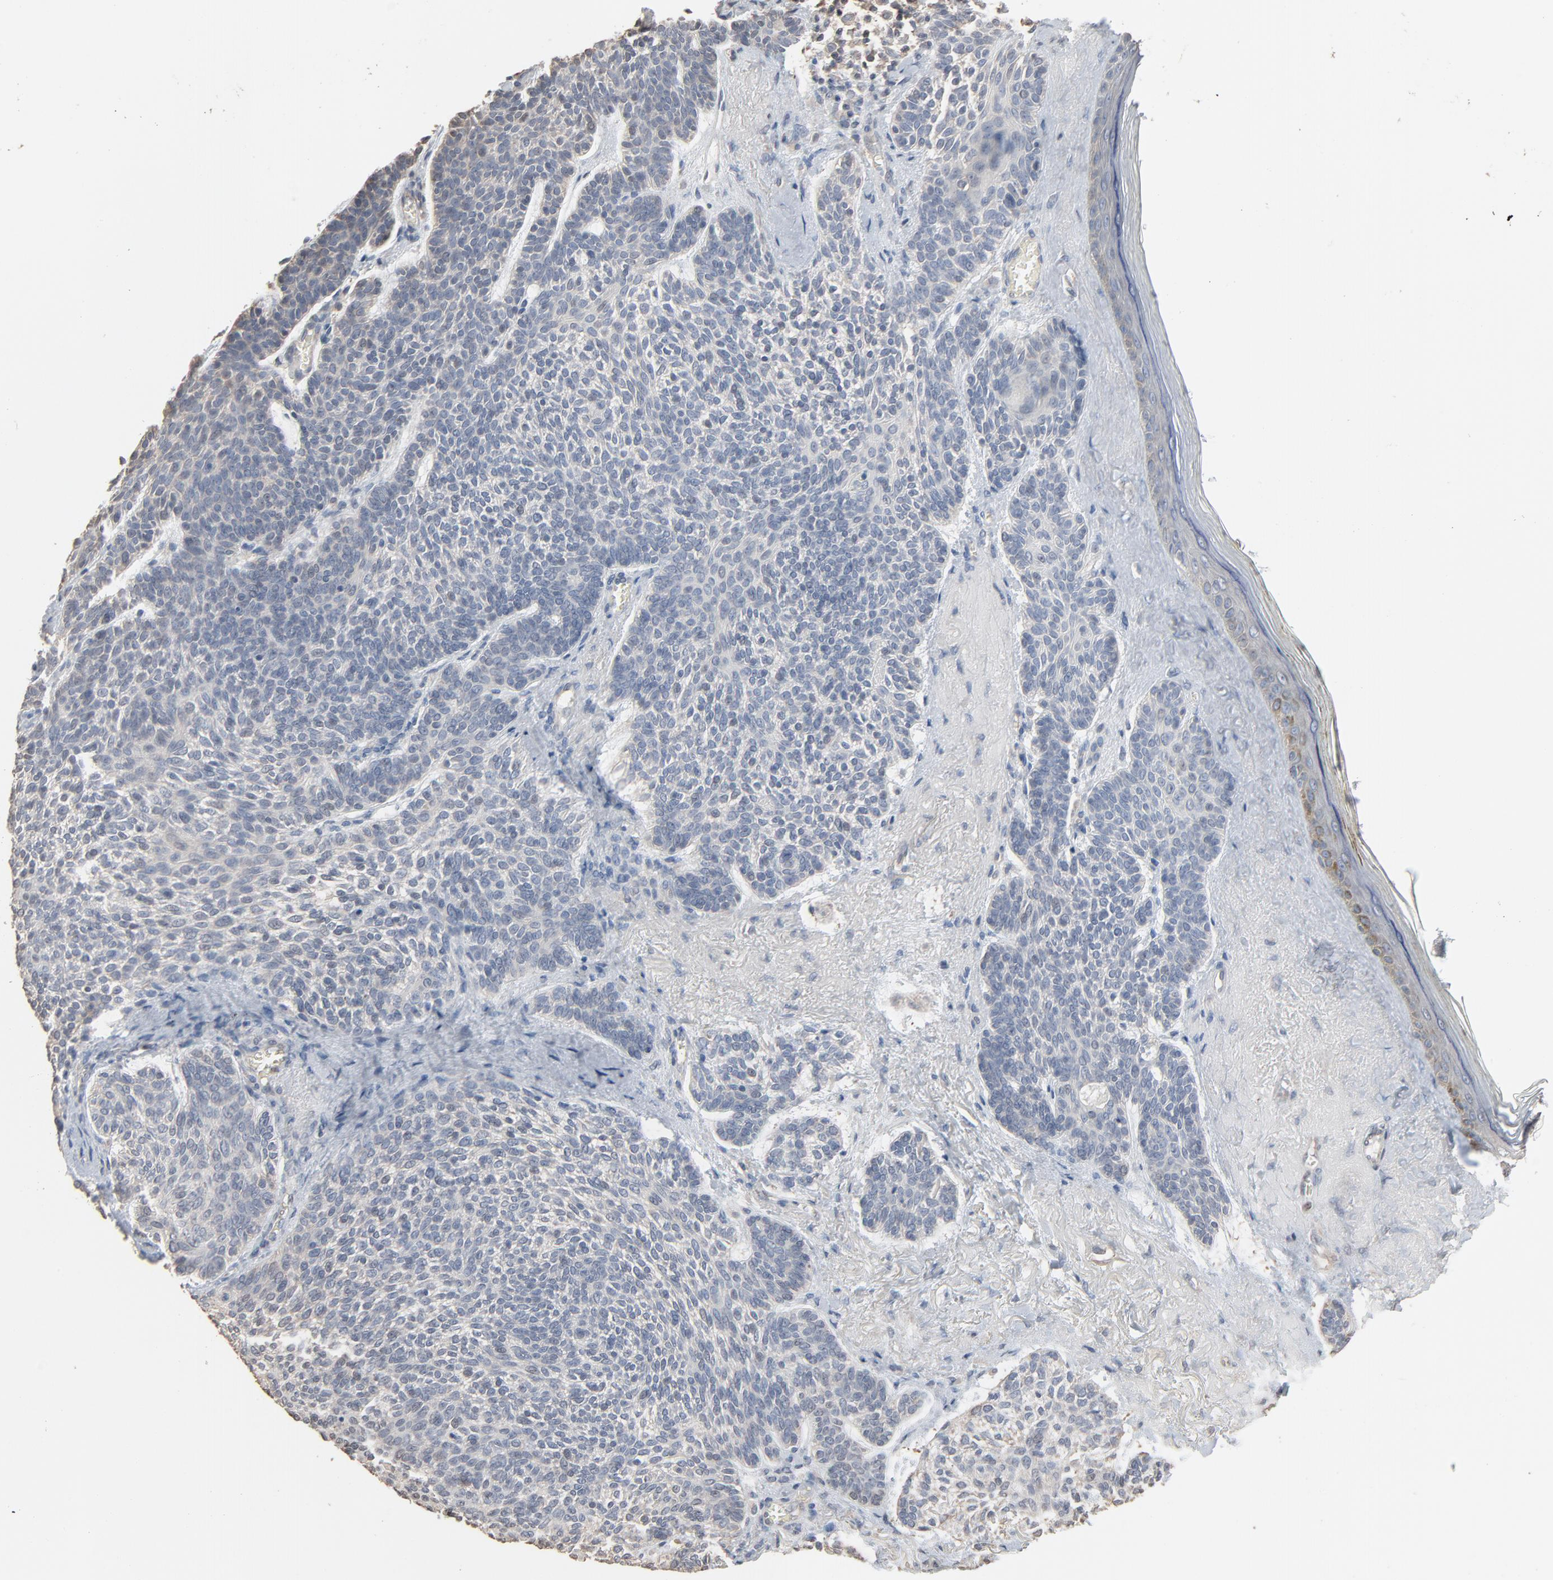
{"staining": {"intensity": "negative", "quantity": "none", "location": "none"}, "tissue": "skin cancer", "cell_type": "Tumor cells", "image_type": "cancer", "snomed": [{"axis": "morphology", "description": "Normal tissue, NOS"}, {"axis": "morphology", "description": "Basal cell carcinoma"}, {"axis": "topography", "description": "Skin"}], "caption": "Immunohistochemistry of skin cancer (basal cell carcinoma) shows no expression in tumor cells.", "gene": "CCT5", "patient": {"sex": "female", "age": 70}}